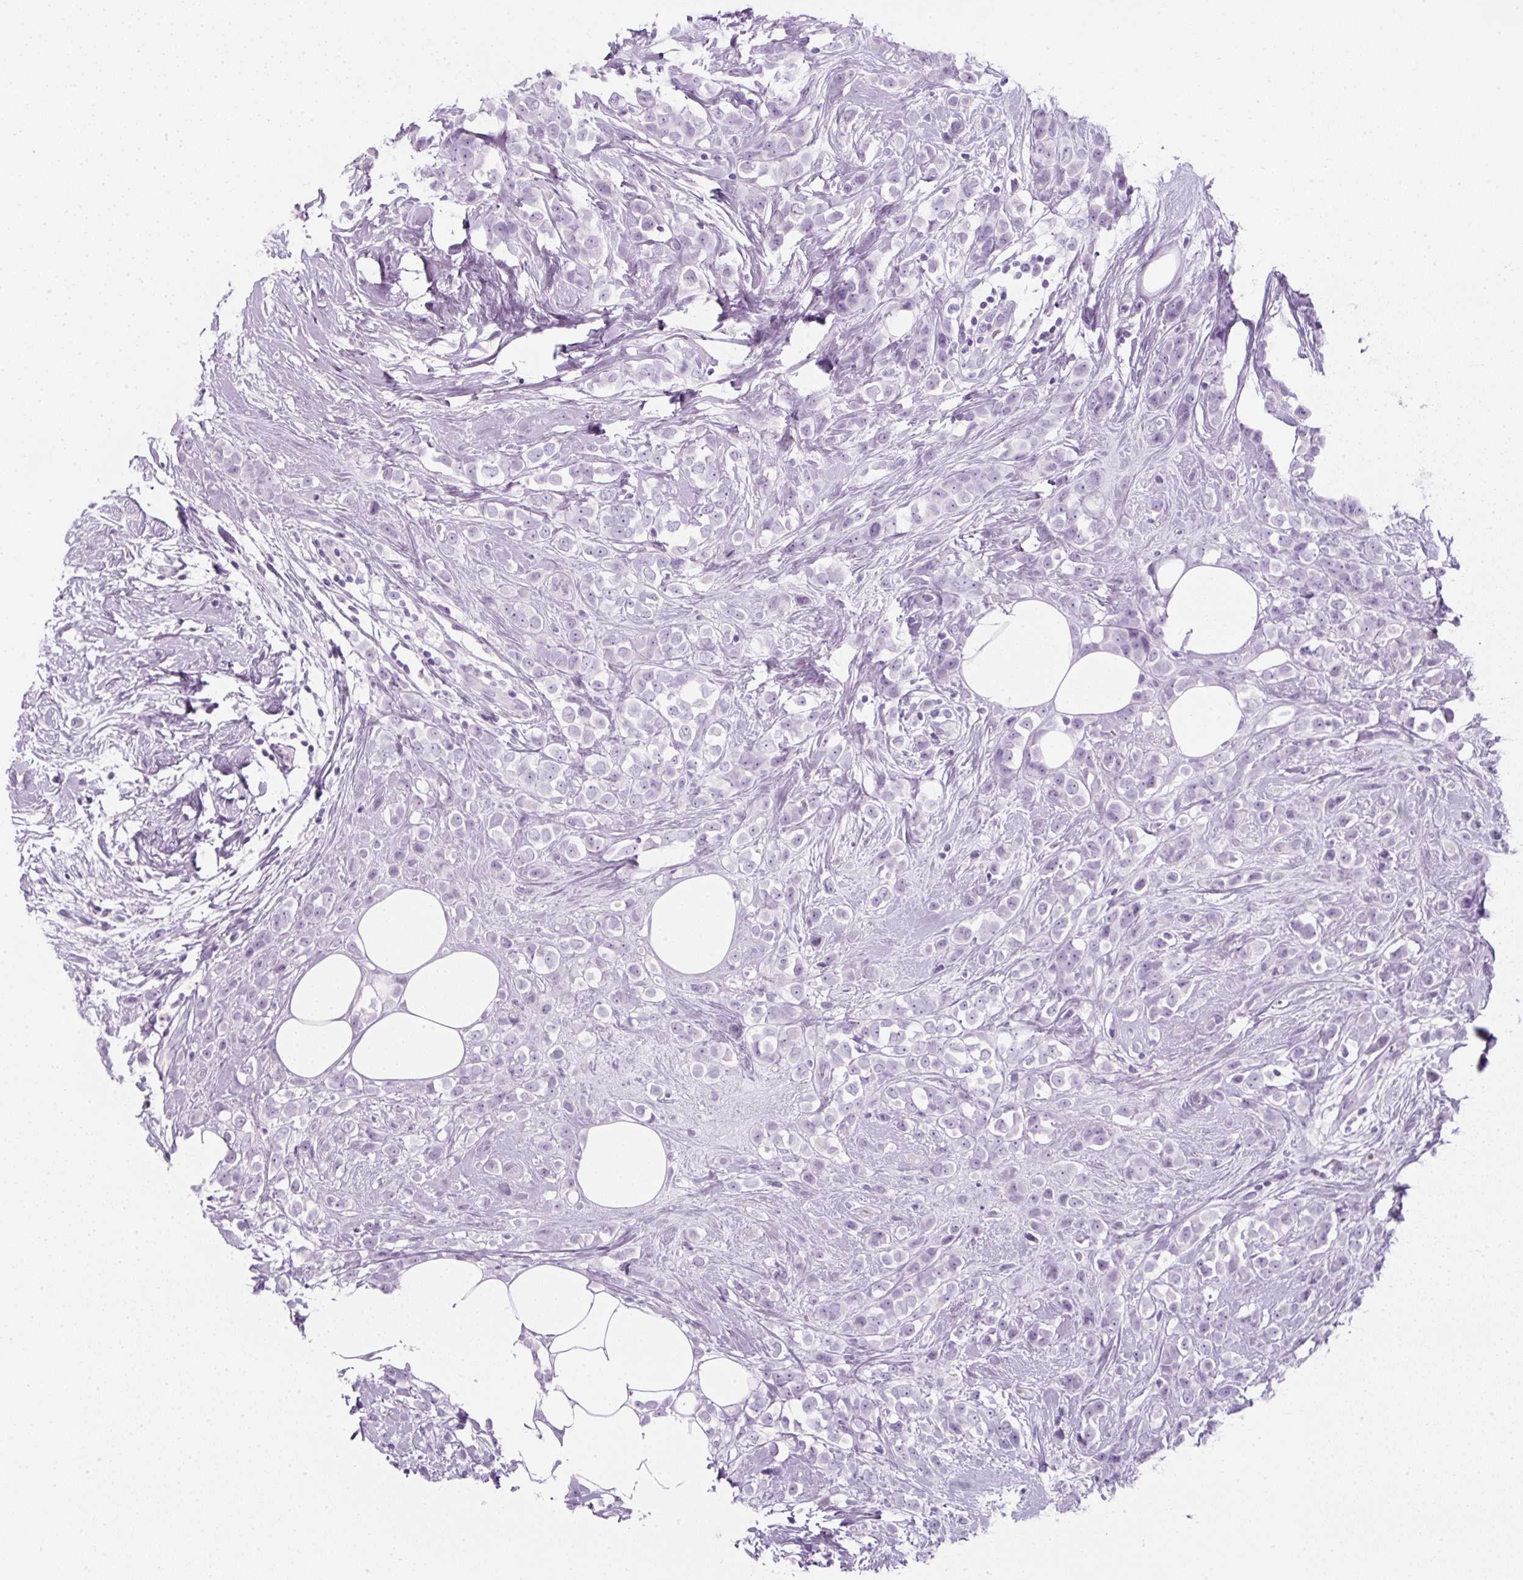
{"staining": {"intensity": "negative", "quantity": "none", "location": "none"}, "tissue": "breast cancer", "cell_type": "Tumor cells", "image_type": "cancer", "snomed": [{"axis": "morphology", "description": "Duct carcinoma"}, {"axis": "topography", "description": "Breast"}], "caption": "The photomicrograph displays no staining of tumor cells in breast cancer (invasive ductal carcinoma).", "gene": "PF4V1", "patient": {"sex": "female", "age": 80}}